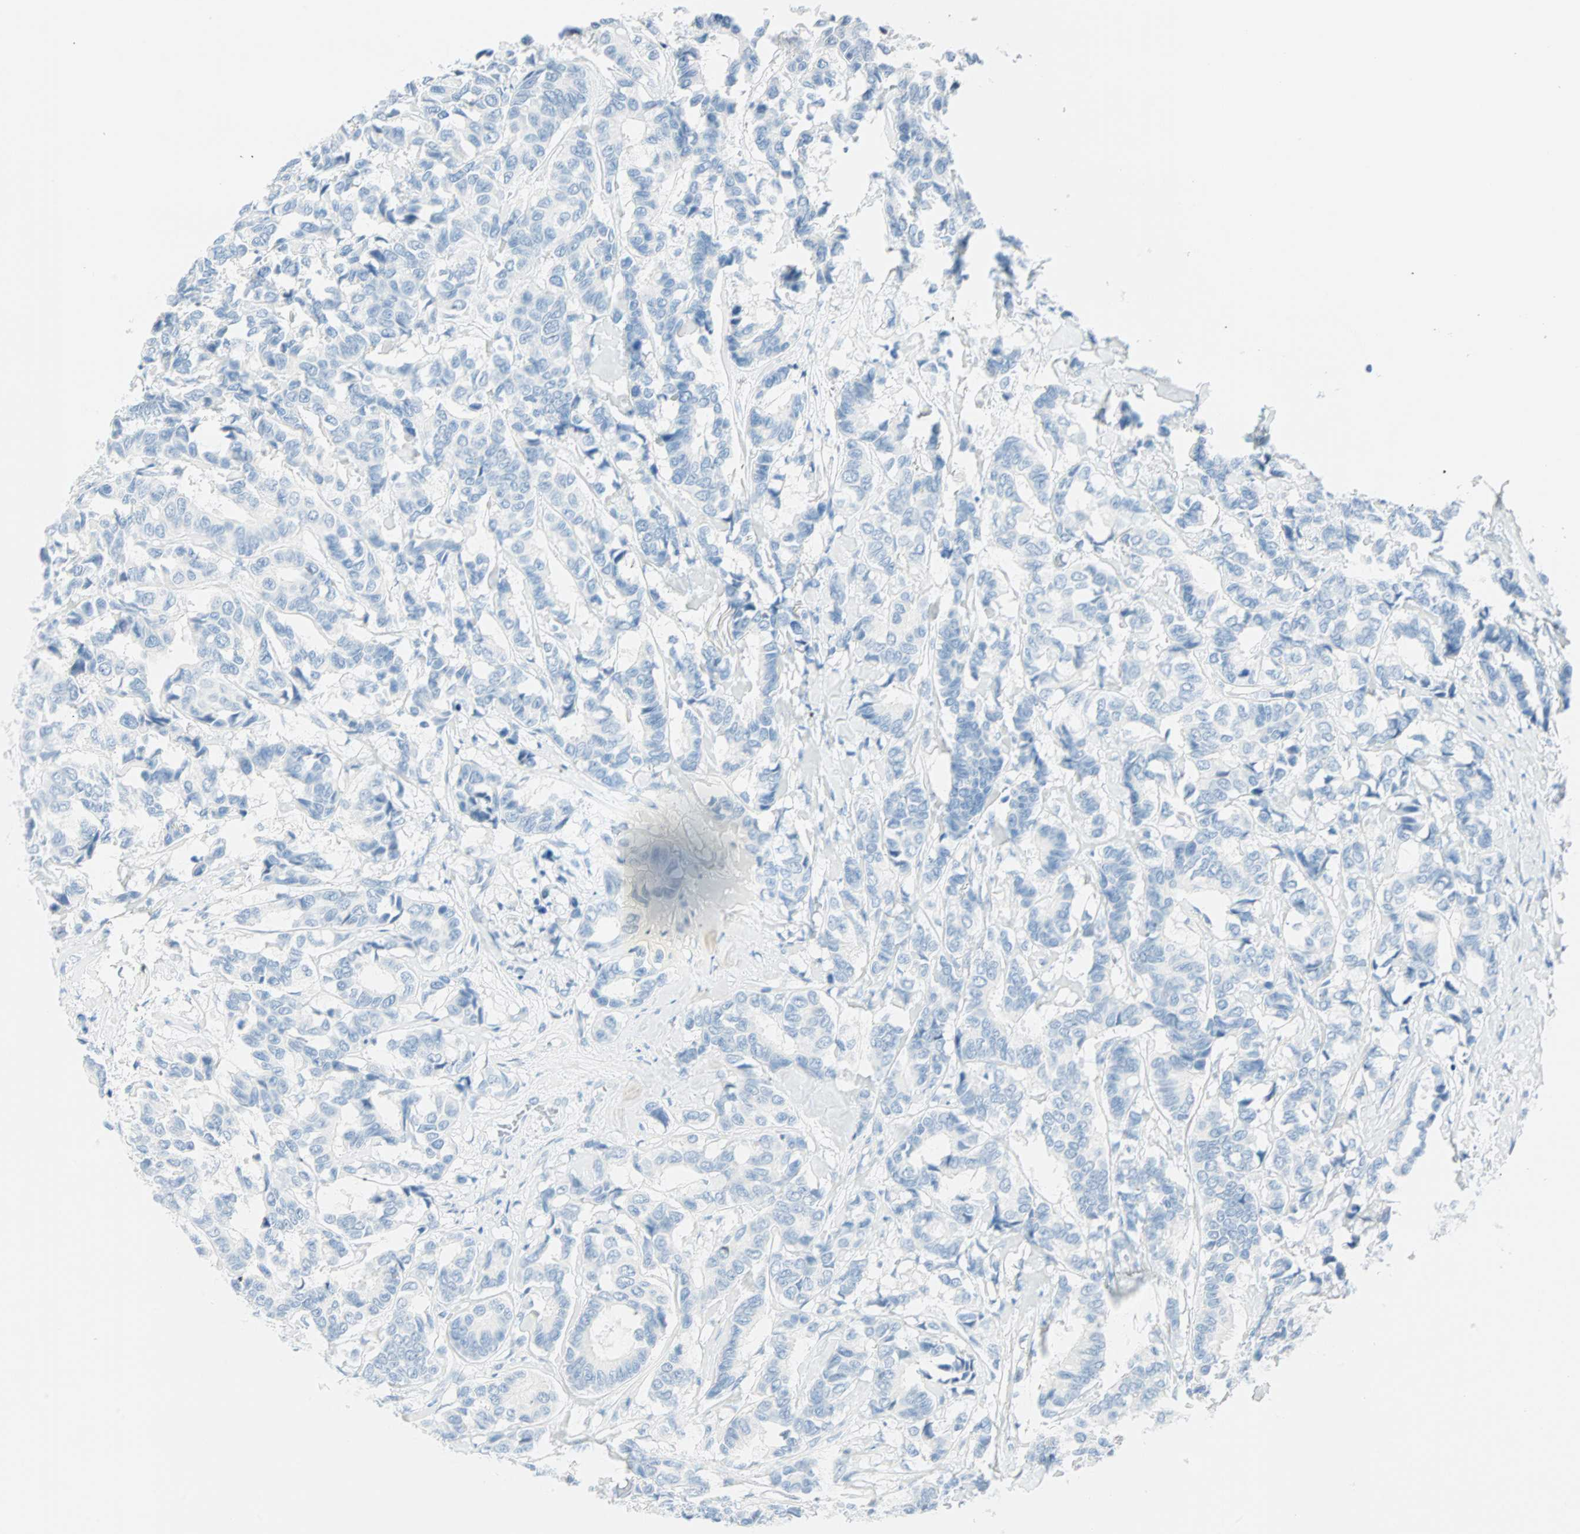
{"staining": {"intensity": "negative", "quantity": "none", "location": "none"}, "tissue": "breast cancer", "cell_type": "Tumor cells", "image_type": "cancer", "snomed": [{"axis": "morphology", "description": "Duct carcinoma"}, {"axis": "topography", "description": "Breast"}], "caption": "Breast cancer (invasive ductal carcinoma) stained for a protein using immunohistochemistry shows no staining tumor cells.", "gene": "NES", "patient": {"sex": "female", "age": 87}}